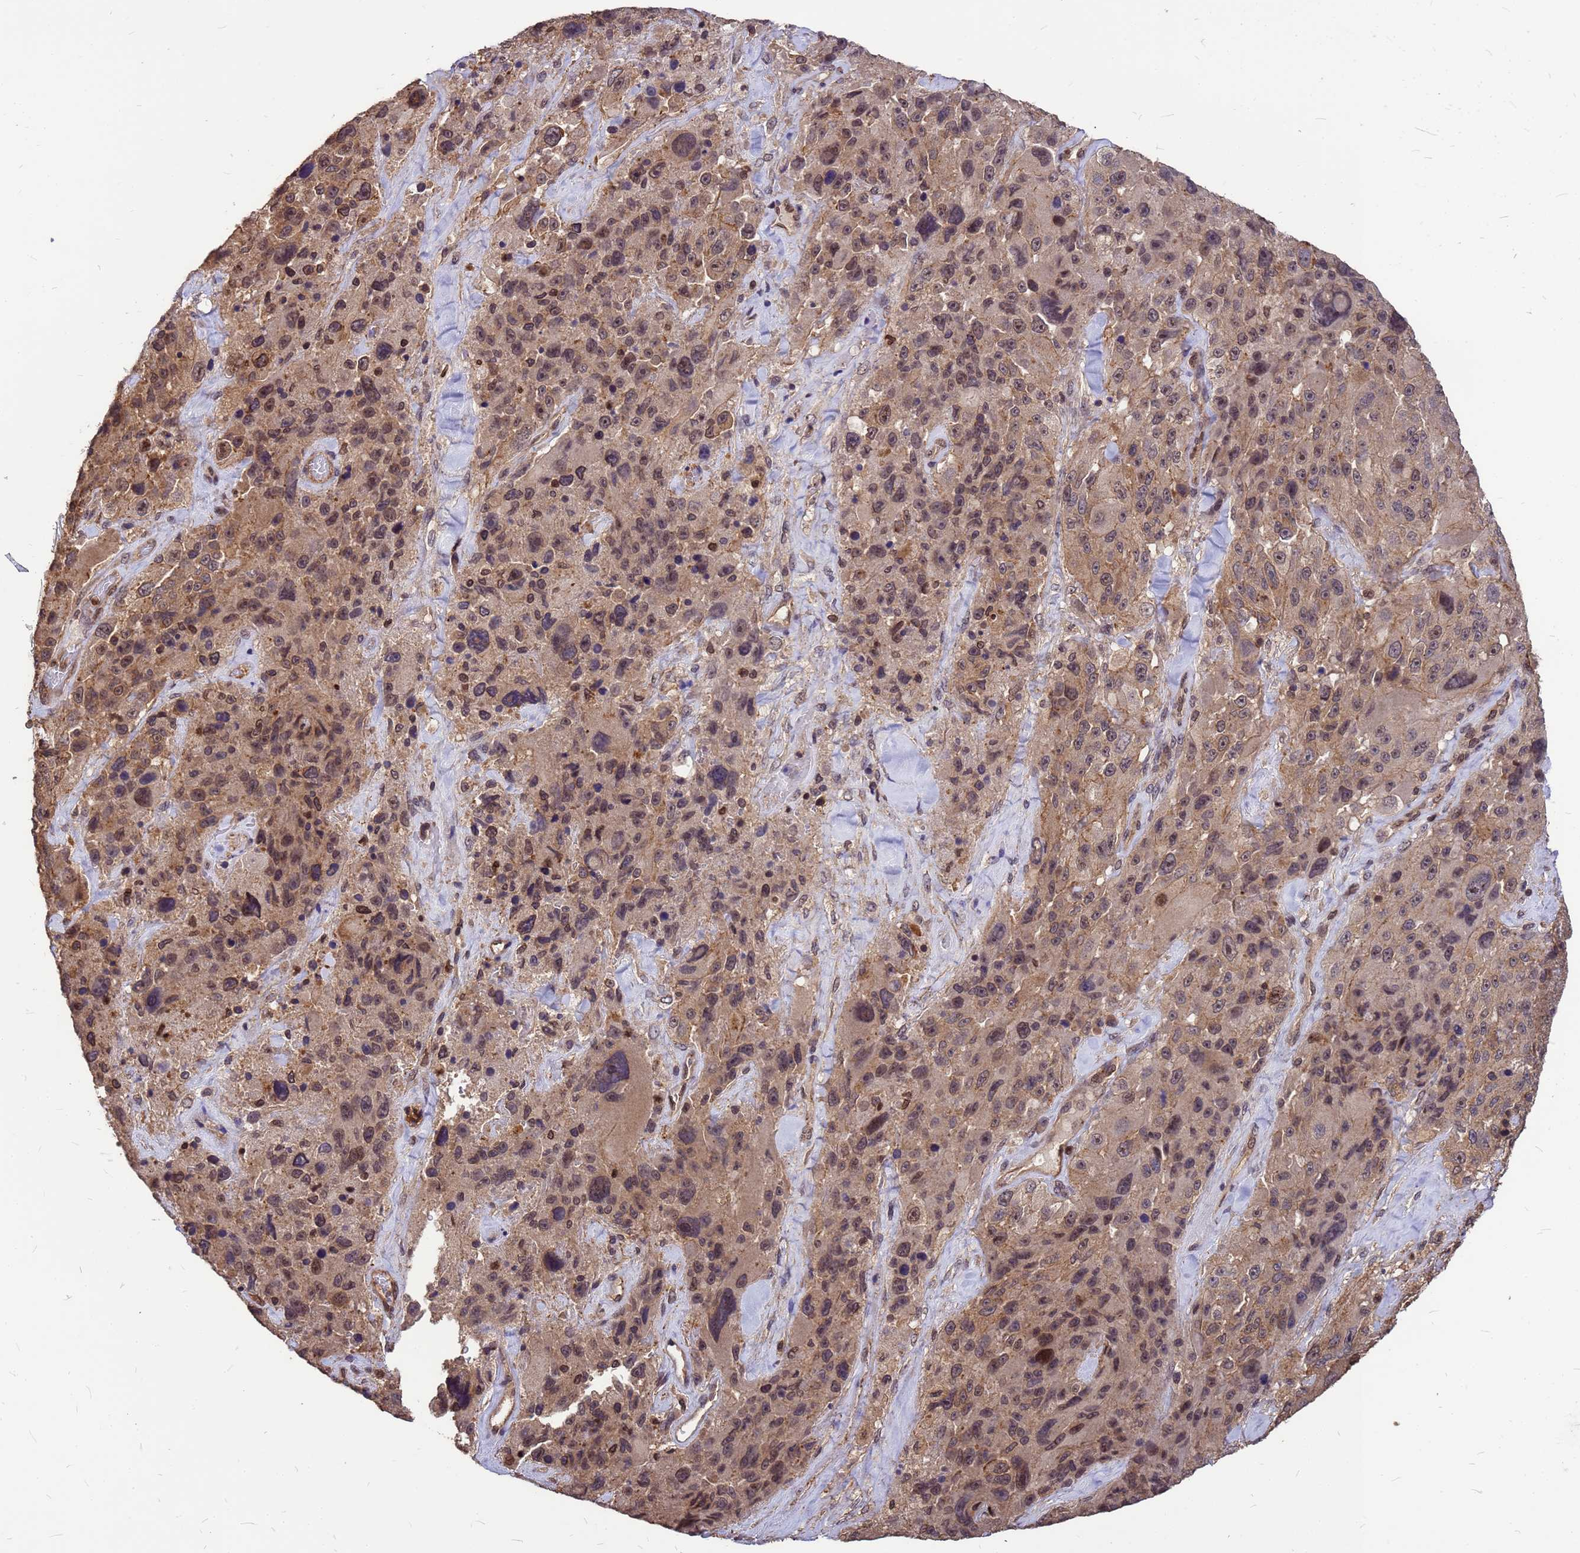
{"staining": {"intensity": "moderate", "quantity": ">75%", "location": "cytoplasmic/membranous,nuclear"}, "tissue": "melanoma", "cell_type": "Tumor cells", "image_type": "cancer", "snomed": [{"axis": "morphology", "description": "Malignant melanoma, Metastatic site"}, {"axis": "topography", "description": "Lymph node"}], "caption": "A photomicrograph showing moderate cytoplasmic/membranous and nuclear staining in about >75% of tumor cells in melanoma, as visualized by brown immunohistochemical staining.", "gene": "C1orf35", "patient": {"sex": "male", "age": 62}}